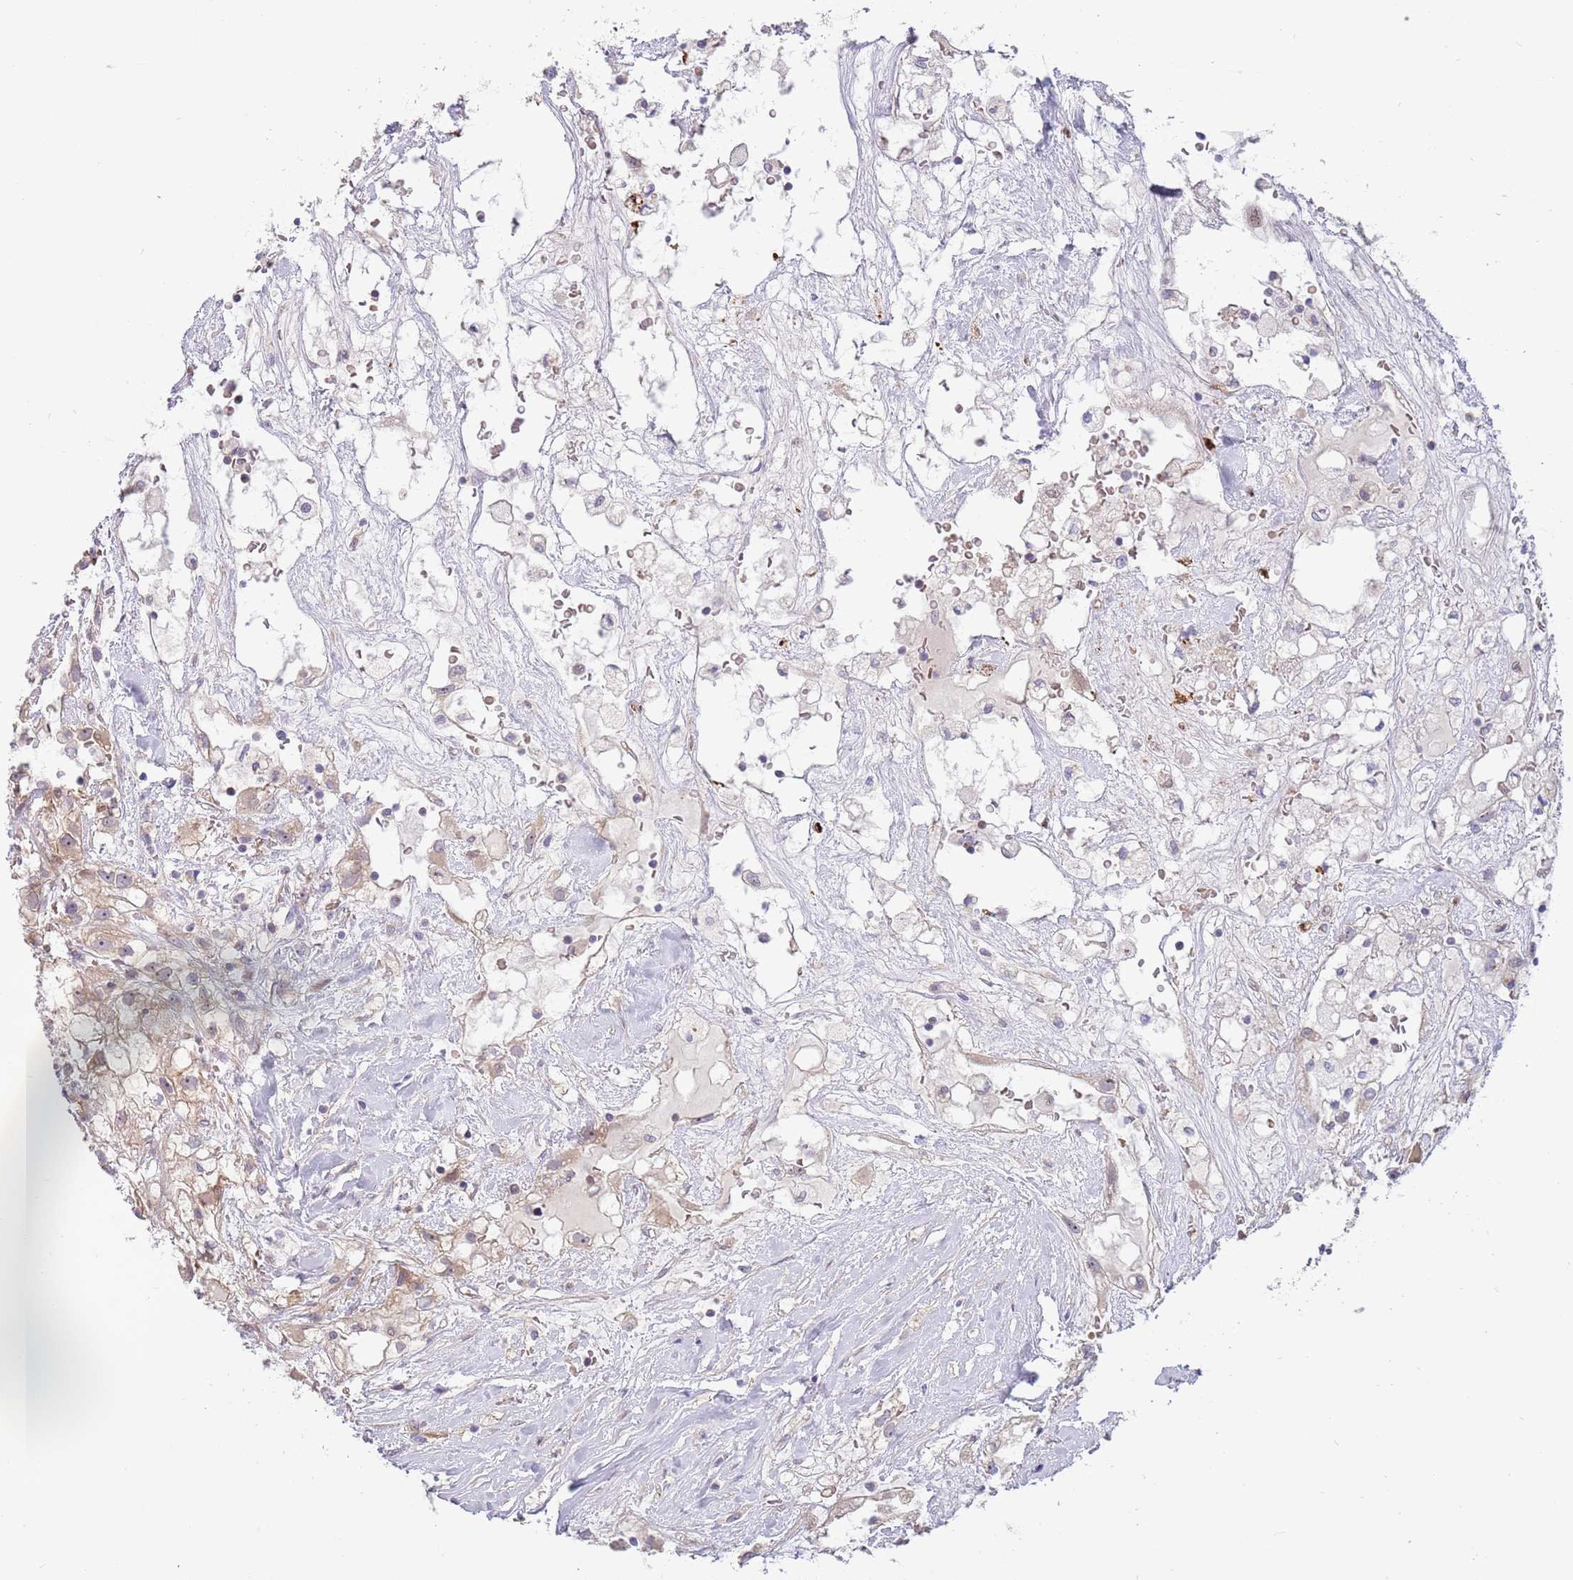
{"staining": {"intensity": "weak", "quantity": ">75%", "location": "cytoplasmic/membranous"}, "tissue": "renal cancer", "cell_type": "Tumor cells", "image_type": "cancer", "snomed": [{"axis": "morphology", "description": "Adenocarcinoma, NOS"}, {"axis": "topography", "description": "Kidney"}], "caption": "Approximately >75% of tumor cells in renal adenocarcinoma display weak cytoplasmic/membranous protein staining as visualized by brown immunohistochemical staining.", "gene": "ITGB6", "patient": {"sex": "male", "age": 59}}